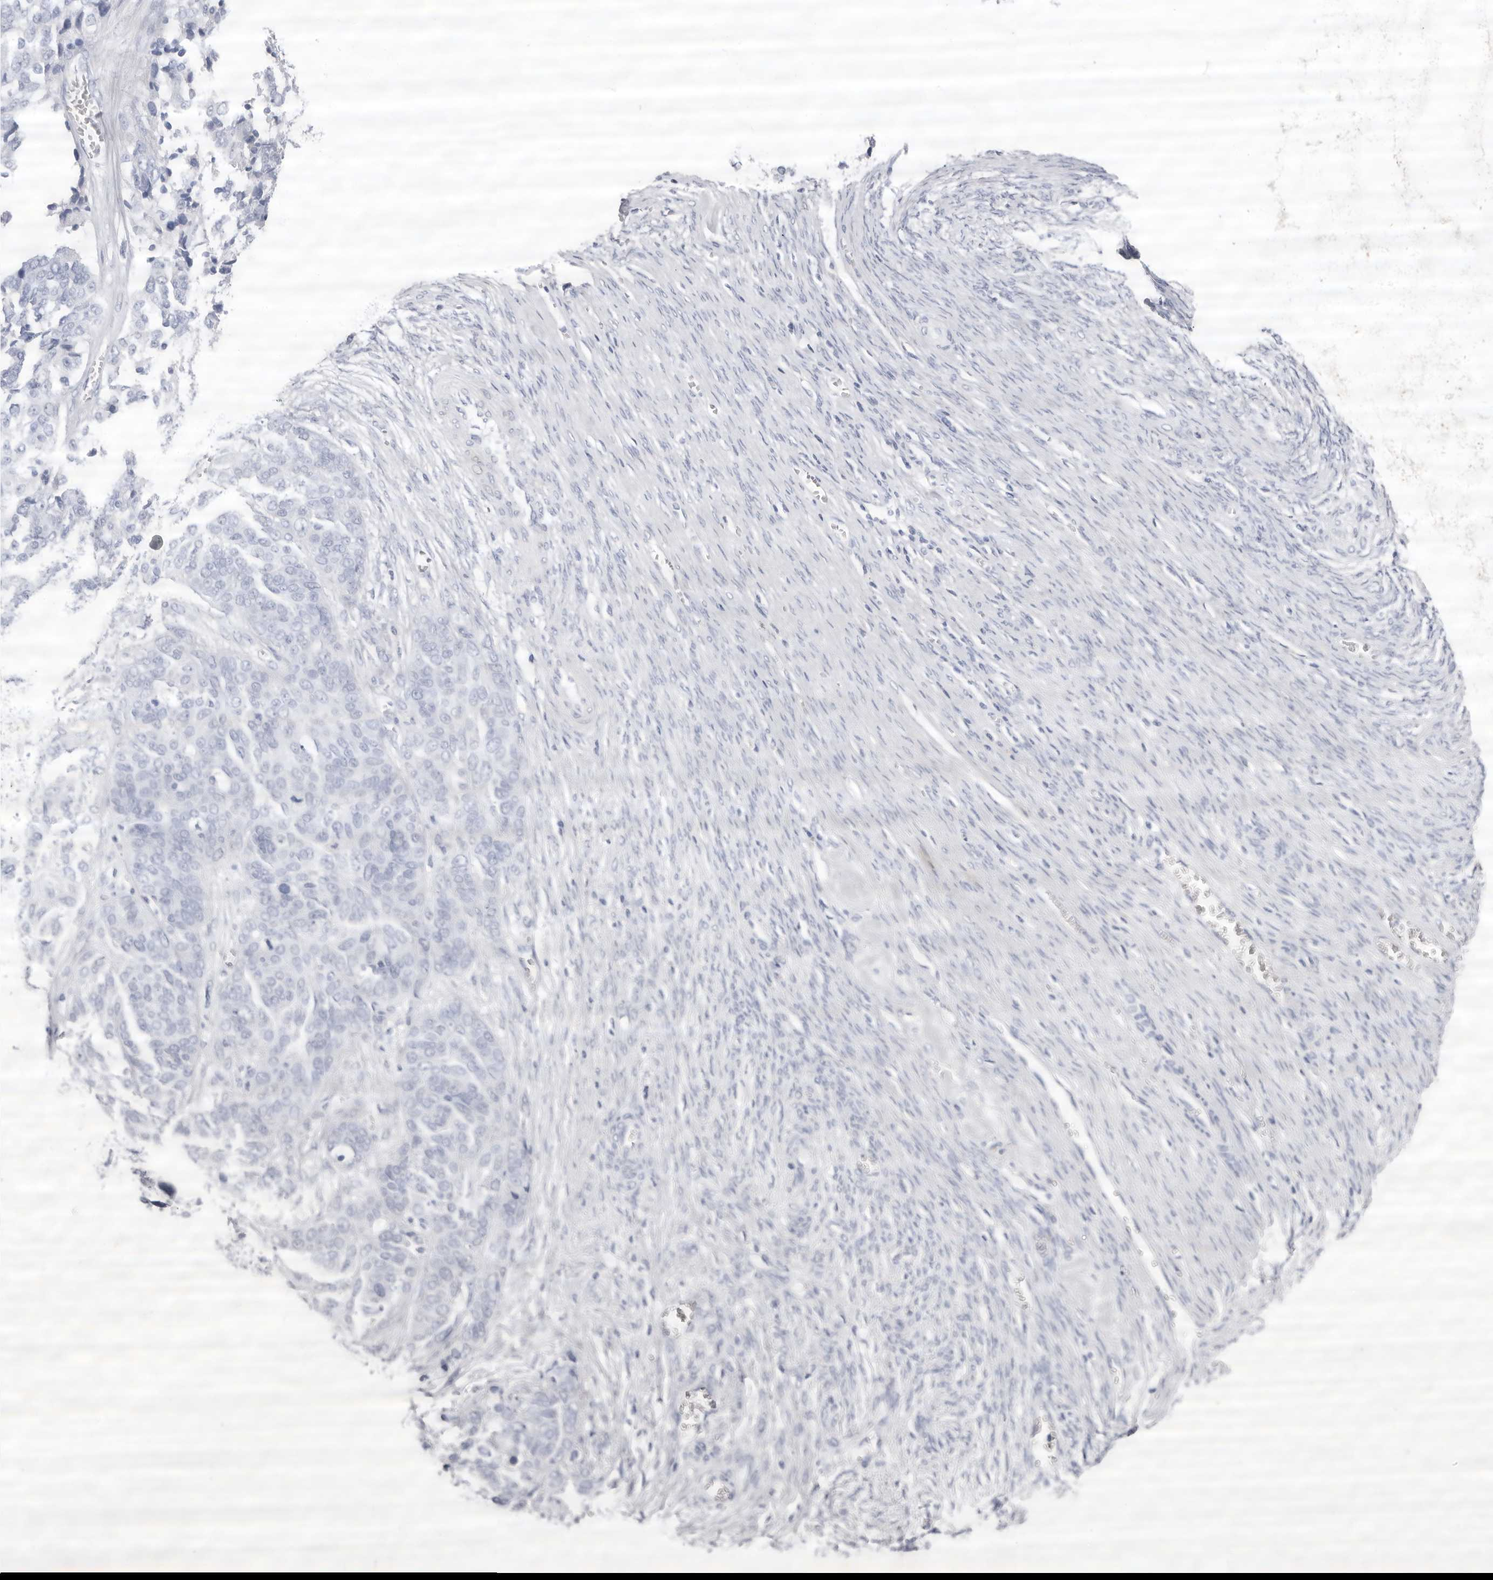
{"staining": {"intensity": "negative", "quantity": "none", "location": "none"}, "tissue": "ovarian cancer", "cell_type": "Tumor cells", "image_type": "cancer", "snomed": [{"axis": "morphology", "description": "Cystadenocarcinoma, serous, NOS"}, {"axis": "topography", "description": "Ovary"}], "caption": "This is an immunohistochemistry histopathology image of ovarian cancer (serous cystadenocarcinoma). There is no positivity in tumor cells.", "gene": "LPO", "patient": {"sex": "female", "age": 44}}